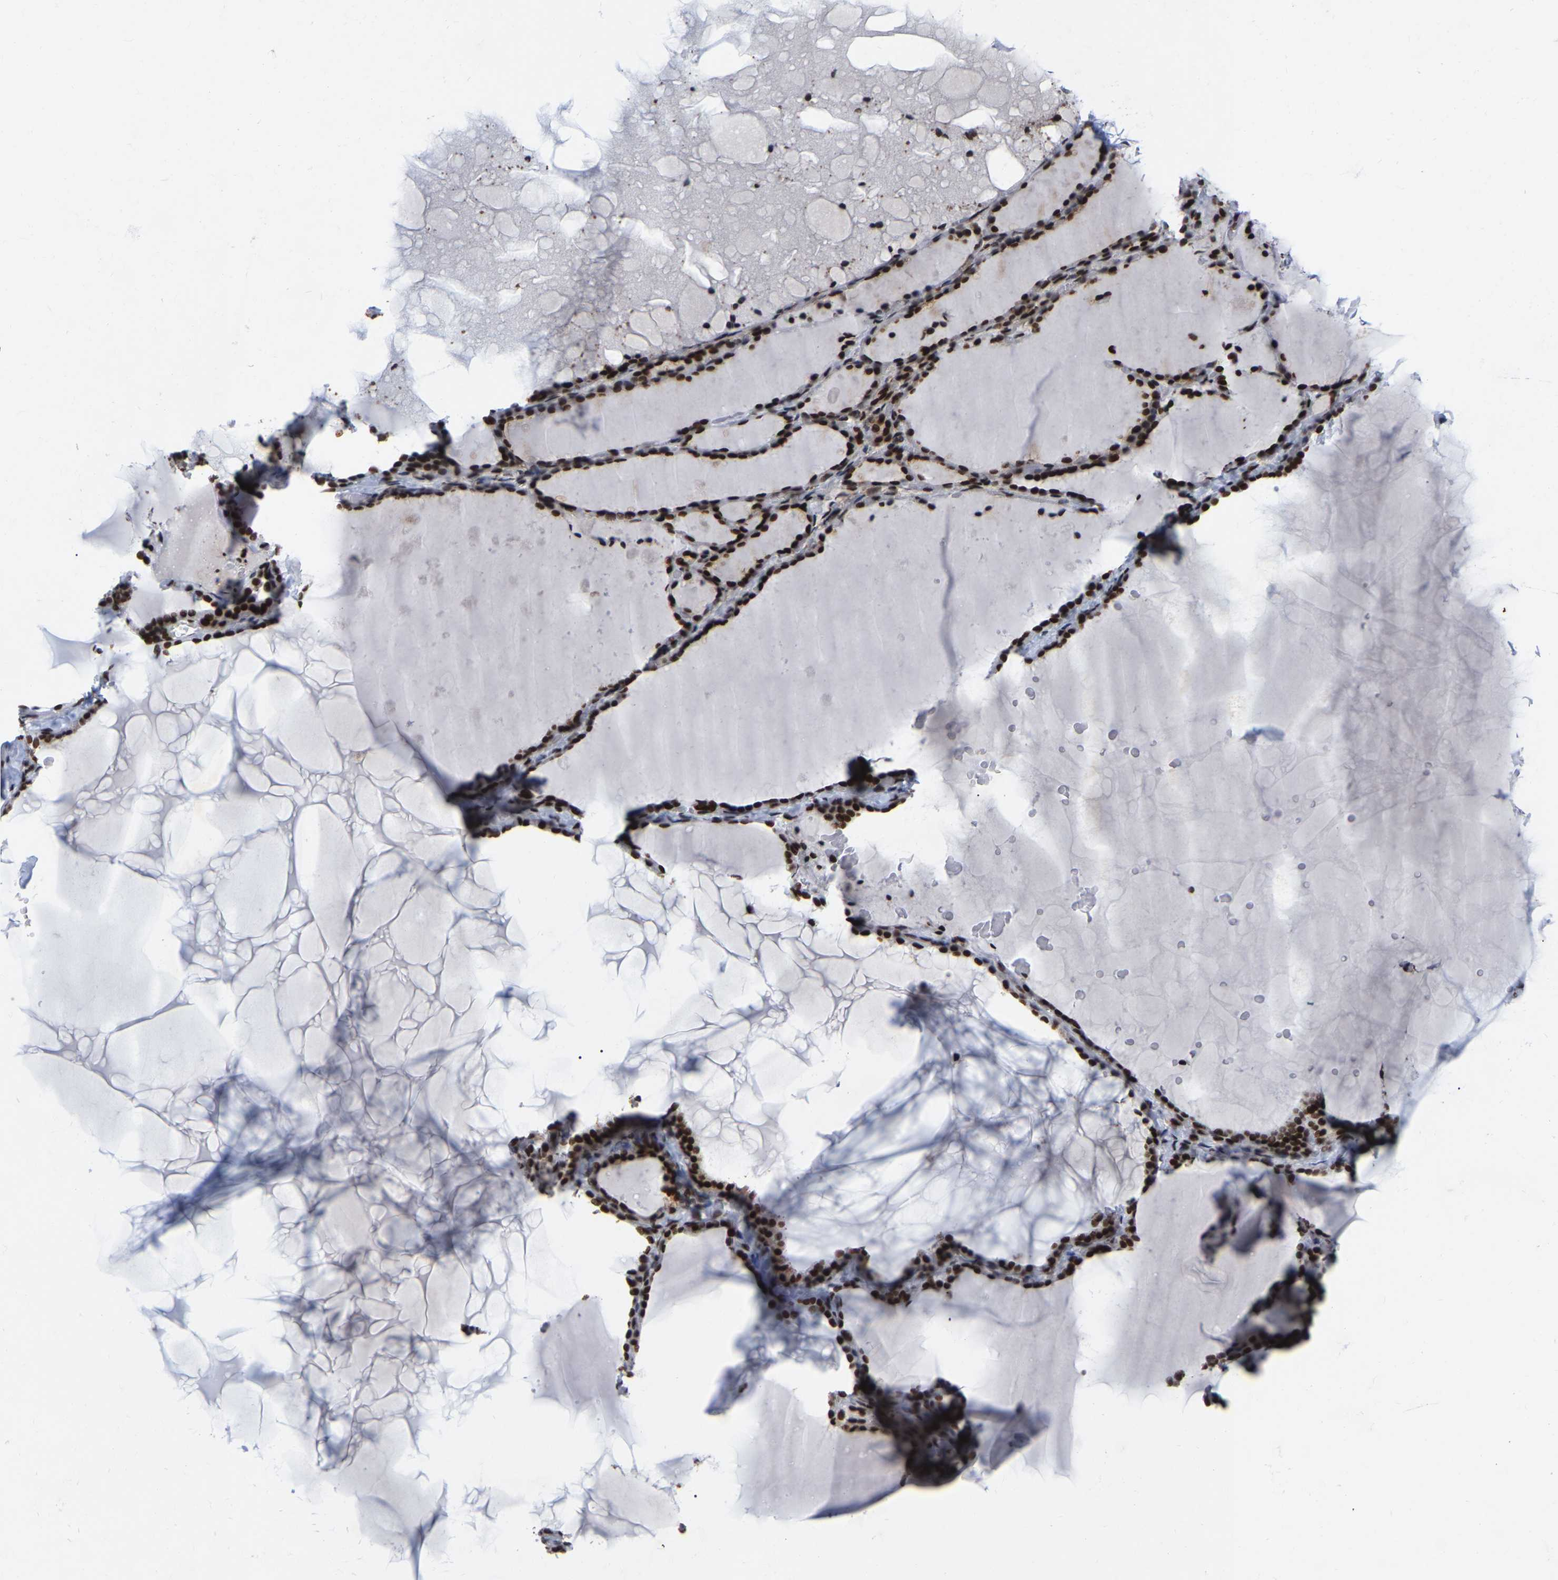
{"staining": {"intensity": "strong", "quantity": ">75%", "location": "nuclear"}, "tissue": "thyroid gland", "cell_type": "Glandular cells", "image_type": "normal", "snomed": [{"axis": "morphology", "description": "Normal tissue, NOS"}, {"axis": "topography", "description": "Thyroid gland"}], "caption": "Unremarkable thyroid gland was stained to show a protein in brown. There is high levels of strong nuclear positivity in about >75% of glandular cells. The staining was performed using DAB (3,3'-diaminobenzidine) to visualize the protein expression in brown, while the nuclei were stained in blue with hematoxylin (Magnification: 20x).", "gene": "PRCC", "patient": {"sex": "female", "age": 28}}